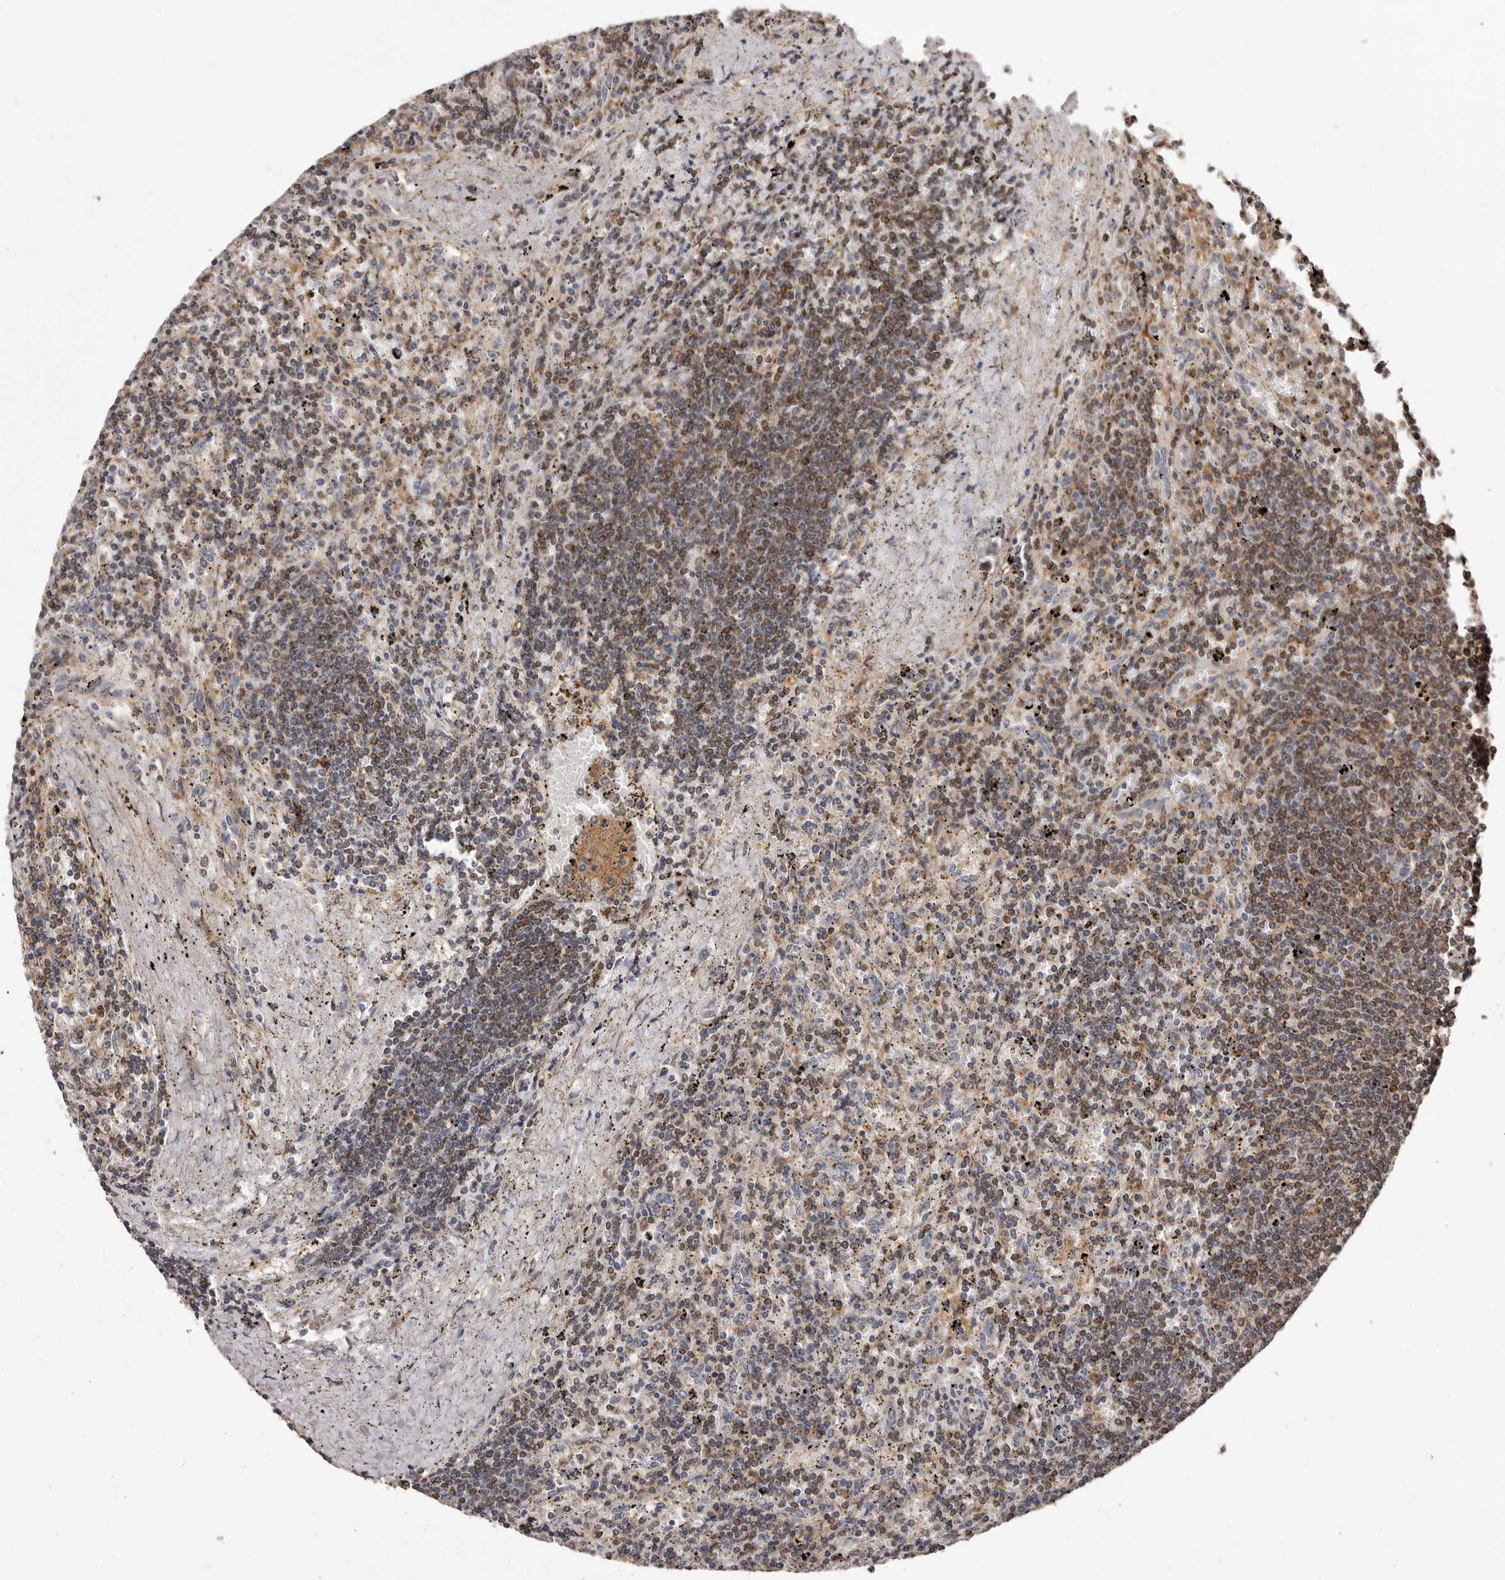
{"staining": {"intensity": "moderate", "quantity": "25%-75%", "location": "cytoplasmic/membranous"}, "tissue": "lymphoma", "cell_type": "Tumor cells", "image_type": "cancer", "snomed": [{"axis": "morphology", "description": "Malignant lymphoma, non-Hodgkin's type, Low grade"}, {"axis": "topography", "description": "Spleen"}], "caption": "A medium amount of moderate cytoplasmic/membranous positivity is identified in about 25%-75% of tumor cells in low-grade malignant lymphoma, non-Hodgkin's type tissue.", "gene": "ZCCHC7", "patient": {"sex": "male", "age": 76}}